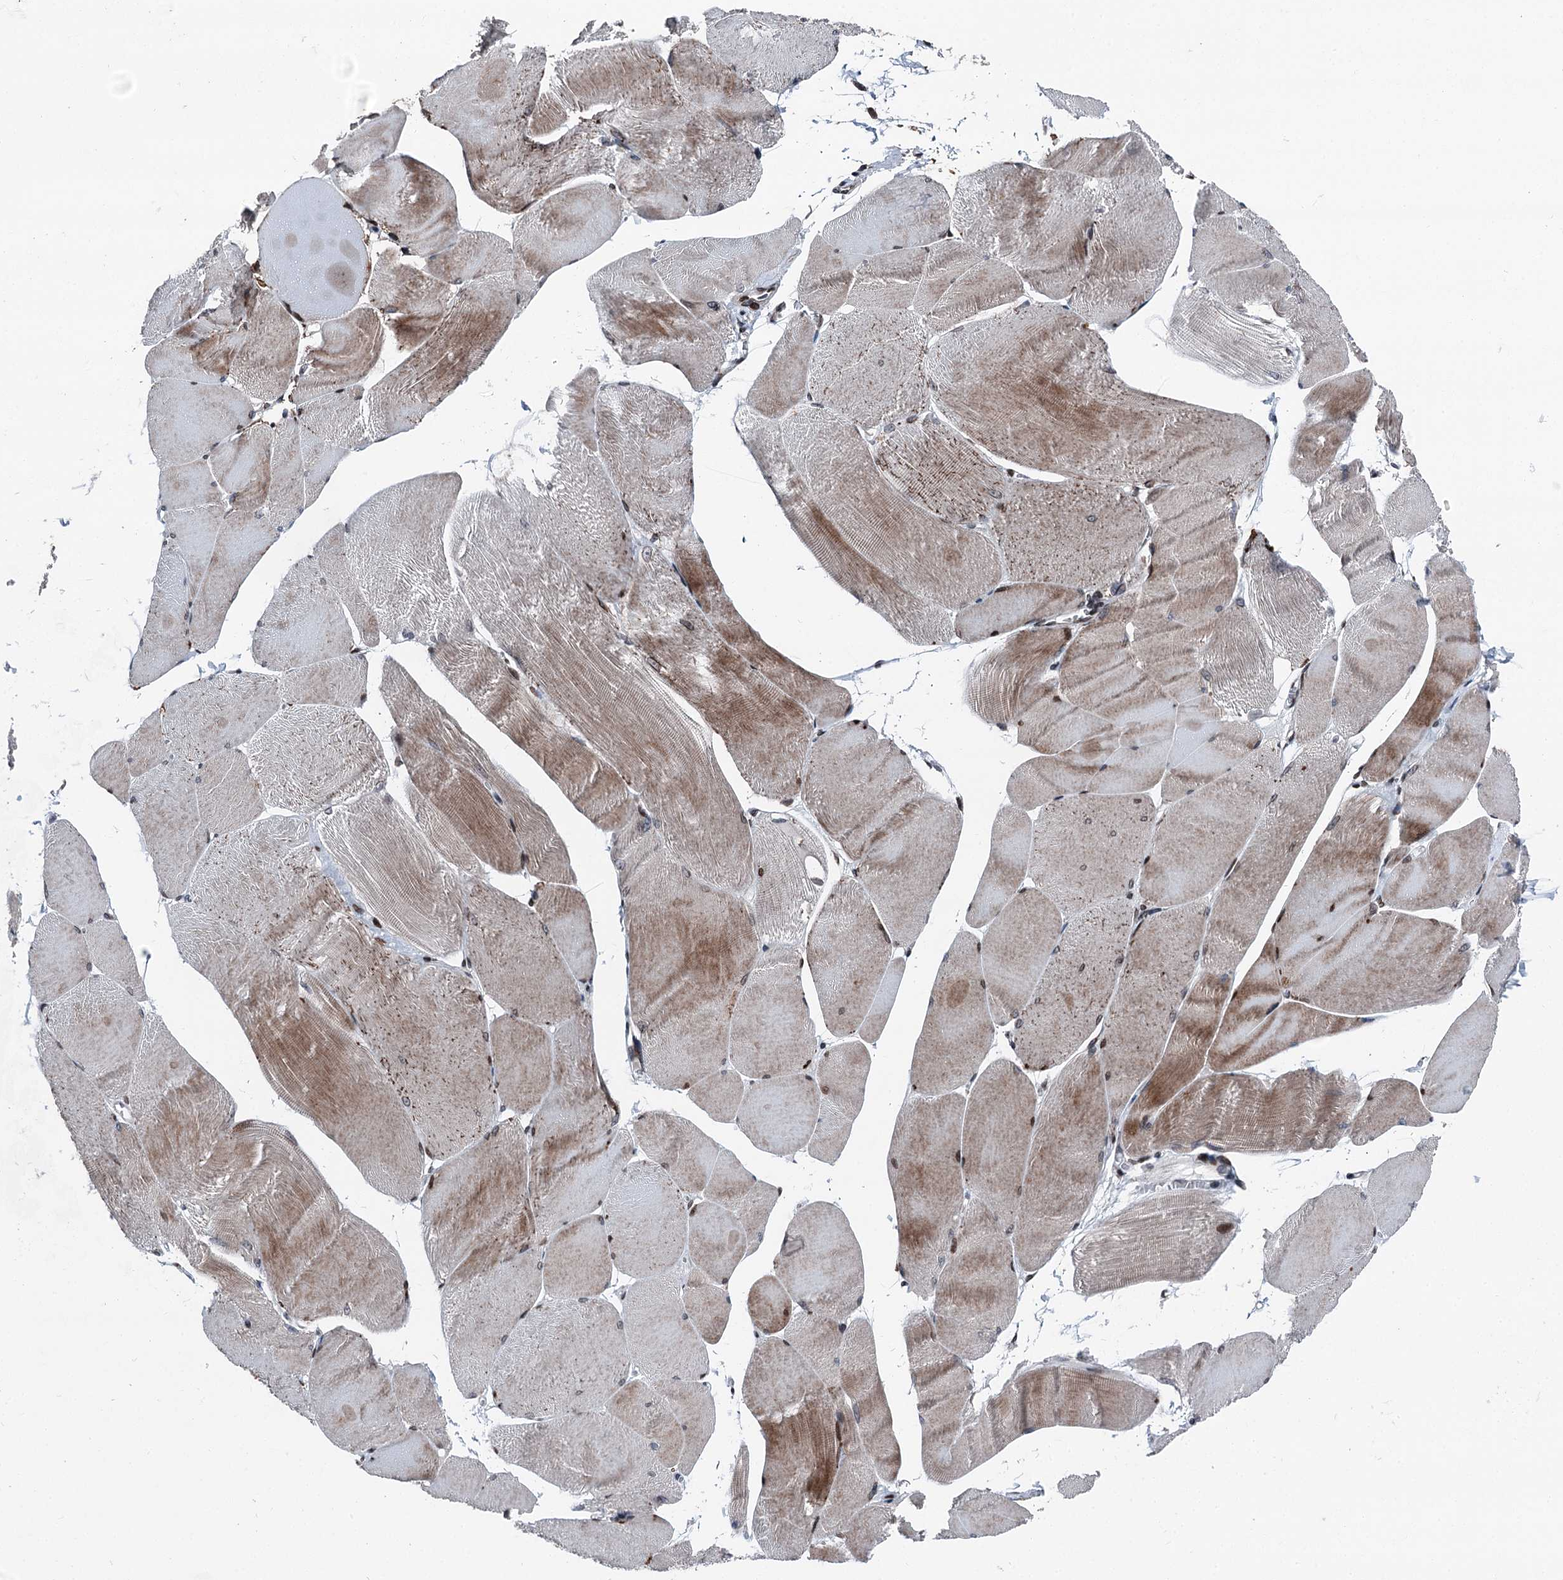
{"staining": {"intensity": "moderate", "quantity": ">75%", "location": "cytoplasmic/membranous,nuclear"}, "tissue": "skeletal muscle", "cell_type": "Myocytes", "image_type": "normal", "snomed": [{"axis": "morphology", "description": "Normal tissue, NOS"}, {"axis": "morphology", "description": "Basal cell carcinoma"}, {"axis": "topography", "description": "Skeletal muscle"}], "caption": "Myocytes demonstrate moderate cytoplasmic/membranous,nuclear positivity in about >75% of cells in normal skeletal muscle. Nuclei are stained in blue.", "gene": "MRPL14", "patient": {"sex": "female", "age": 64}}